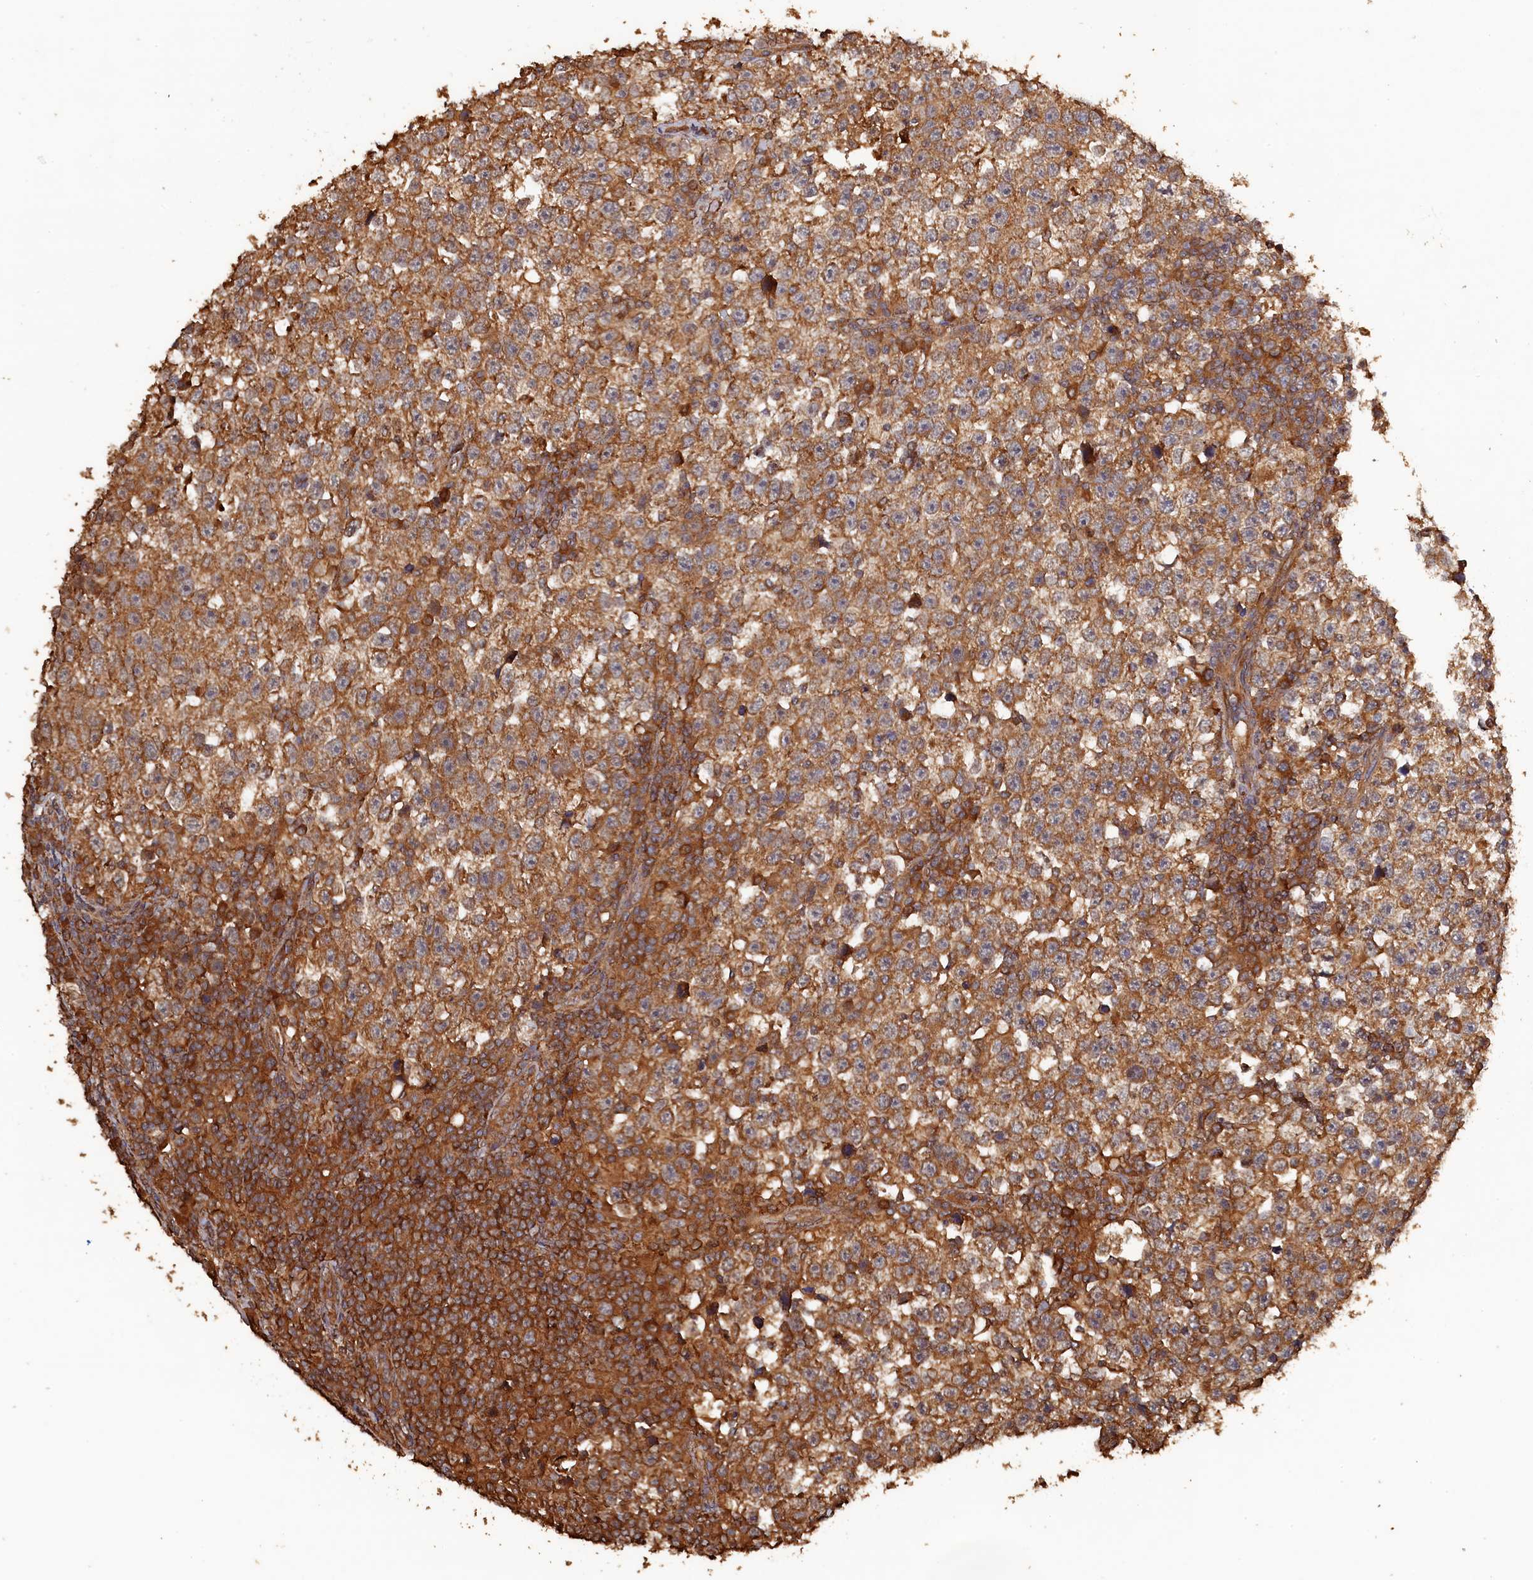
{"staining": {"intensity": "moderate", "quantity": ">75%", "location": "cytoplasmic/membranous"}, "tissue": "testis cancer", "cell_type": "Tumor cells", "image_type": "cancer", "snomed": [{"axis": "morphology", "description": "Normal tissue, NOS"}, {"axis": "morphology", "description": "Seminoma, NOS"}, {"axis": "topography", "description": "Testis"}], "caption": "The micrograph demonstrates immunohistochemical staining of testis seminoma. There is moderate cytoplasmic/membranous expression is seen in about >75% of tumor cells.", "gene": "SNX33", "patient": {"sex": "male", "age": 43}}